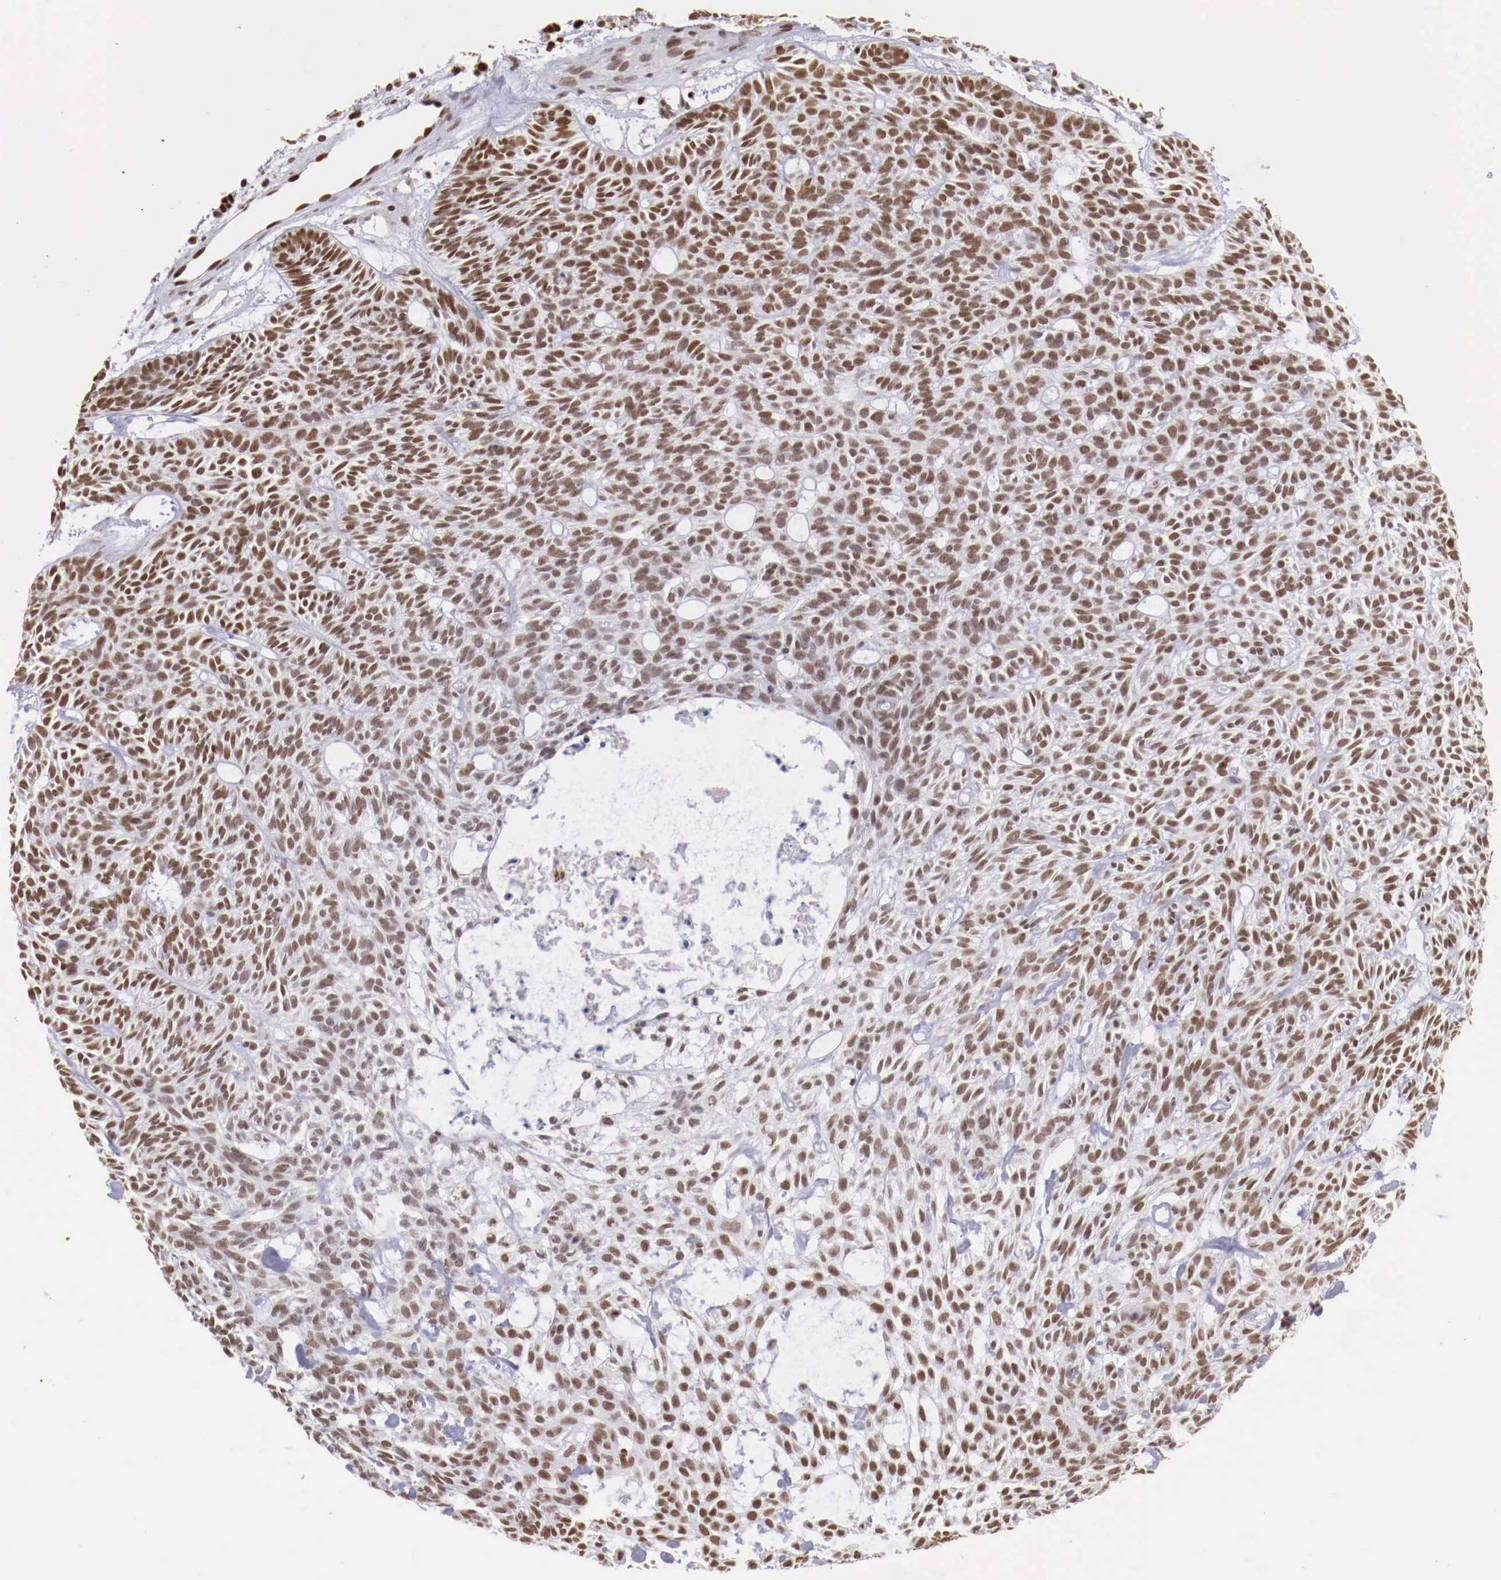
{"staining": {"intensity": "moderate", "quantity": ">75%", "location": "nuclear"}, "tissue": "skin cancer", "cell_type": "Tumor cells", "image_type": "cancer", "snomed": [{"axis": "morphology", "description": "Basal cell carcinoma"}, {"axis": "topography", "description": "Skin"}], "caption": "Immunohistochemical staining of skin cancer (basal cell carcinoma) displays medium levels of moderate nuclear protein staining in approximately >75% of tumor cells. The protein is shown in brown color, while the nuclei are stained blue.", "gene": "MAX", "patient": {"sex": "male", "age": 75}}